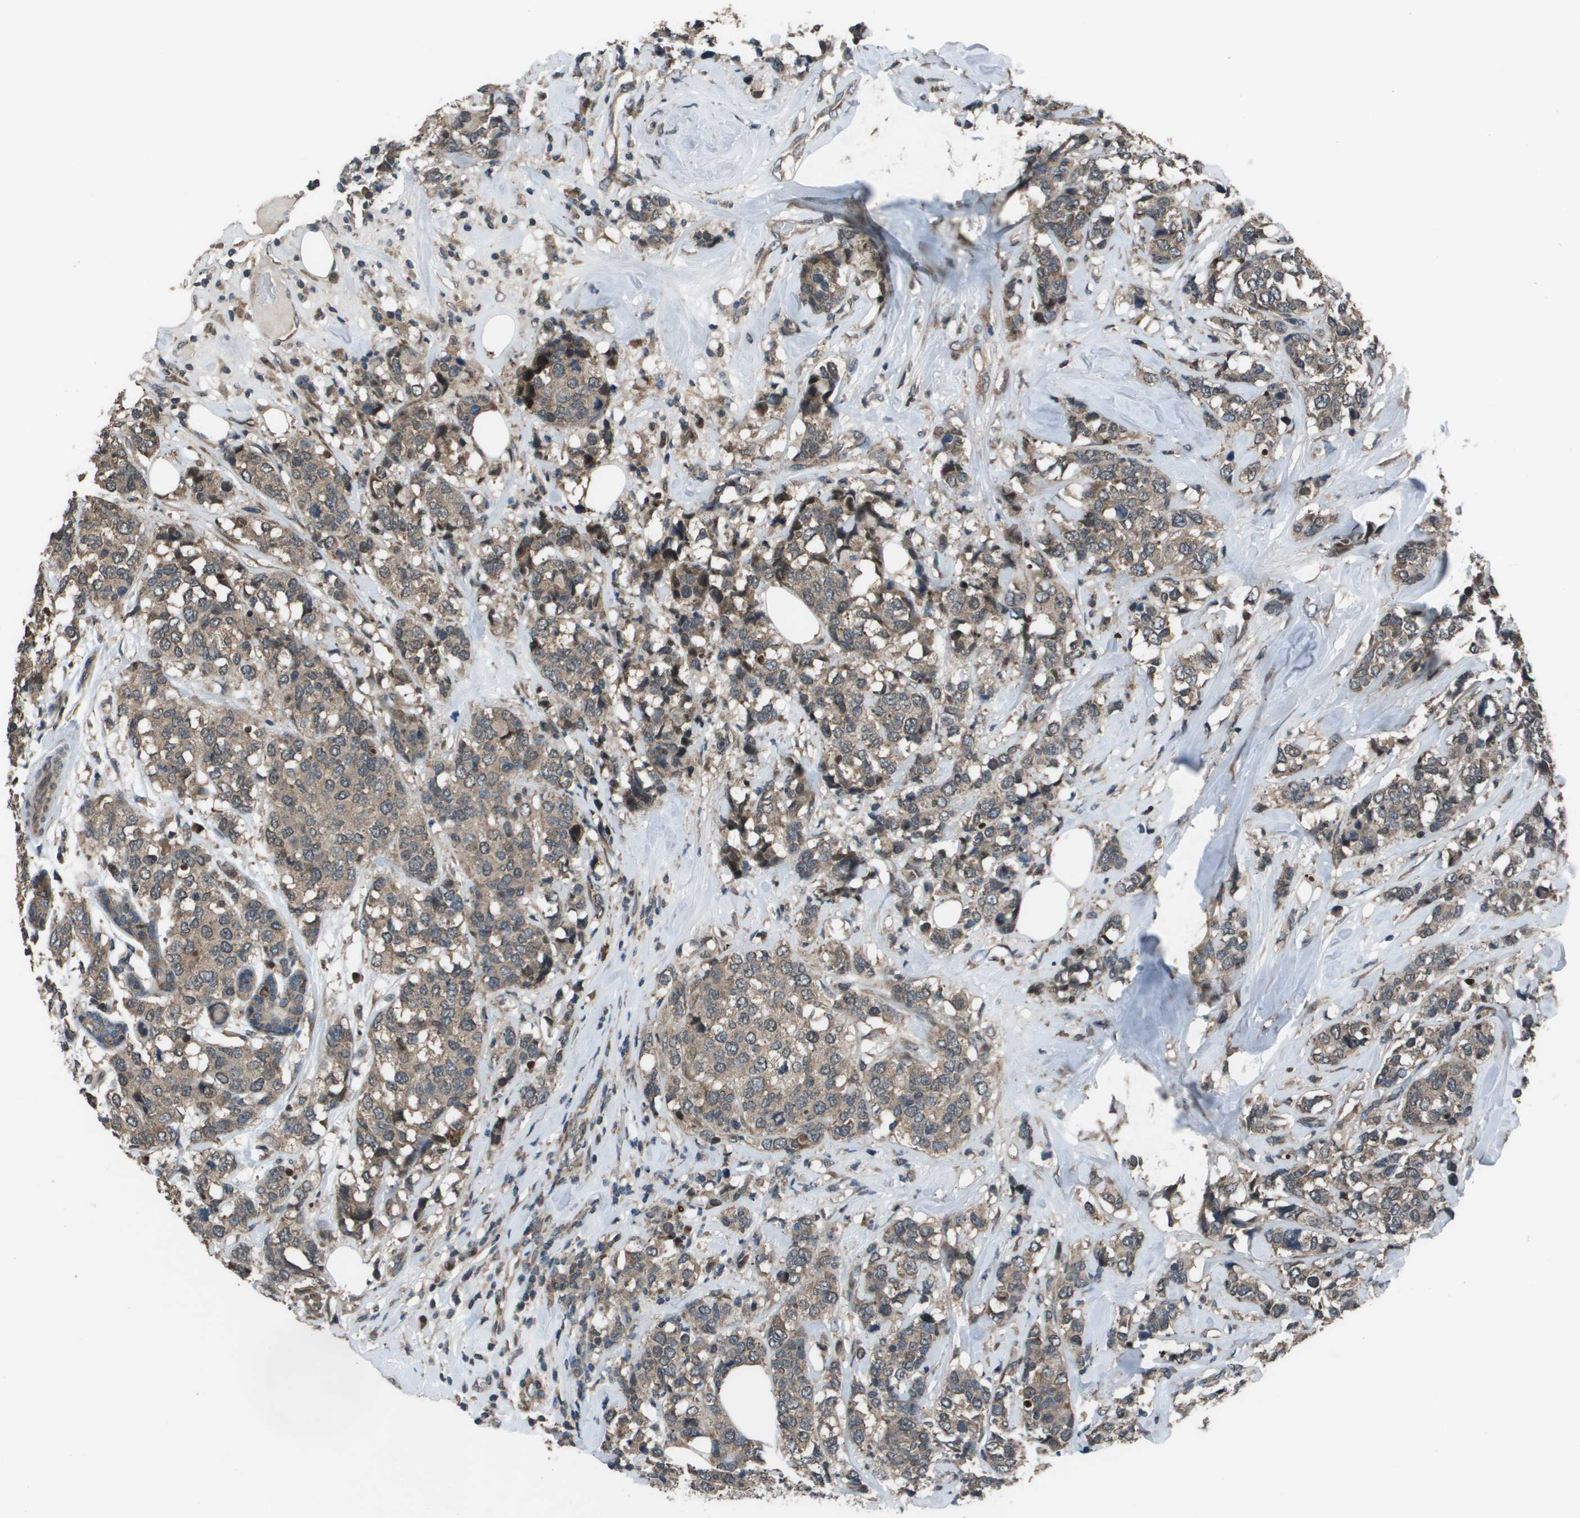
{"staining": {"intensity": "weak", "quantity": ">75%", "location": "cytoplasmic/membranous"}, "tissue": "breast cancer", "cell_type": "Tumor cells", "image_type": "cancer", "snomed": [{"axis": "morphology", "description": "Lobular carcinoma"}, {"axis": "topography", "description": "Breast"}], "caption": "IHC (DAB (3,3'-diaminobenzidine)) staining of breast lobular carcinoma reveals weak cytoplasmic/membranous protein staining in approximately >75% of tumor cells. (DAB IHC, brown staining for protein, blue staining for nuclei).", "gene": "GOSR2", "patient": {"sex": "female", "age": 59}}